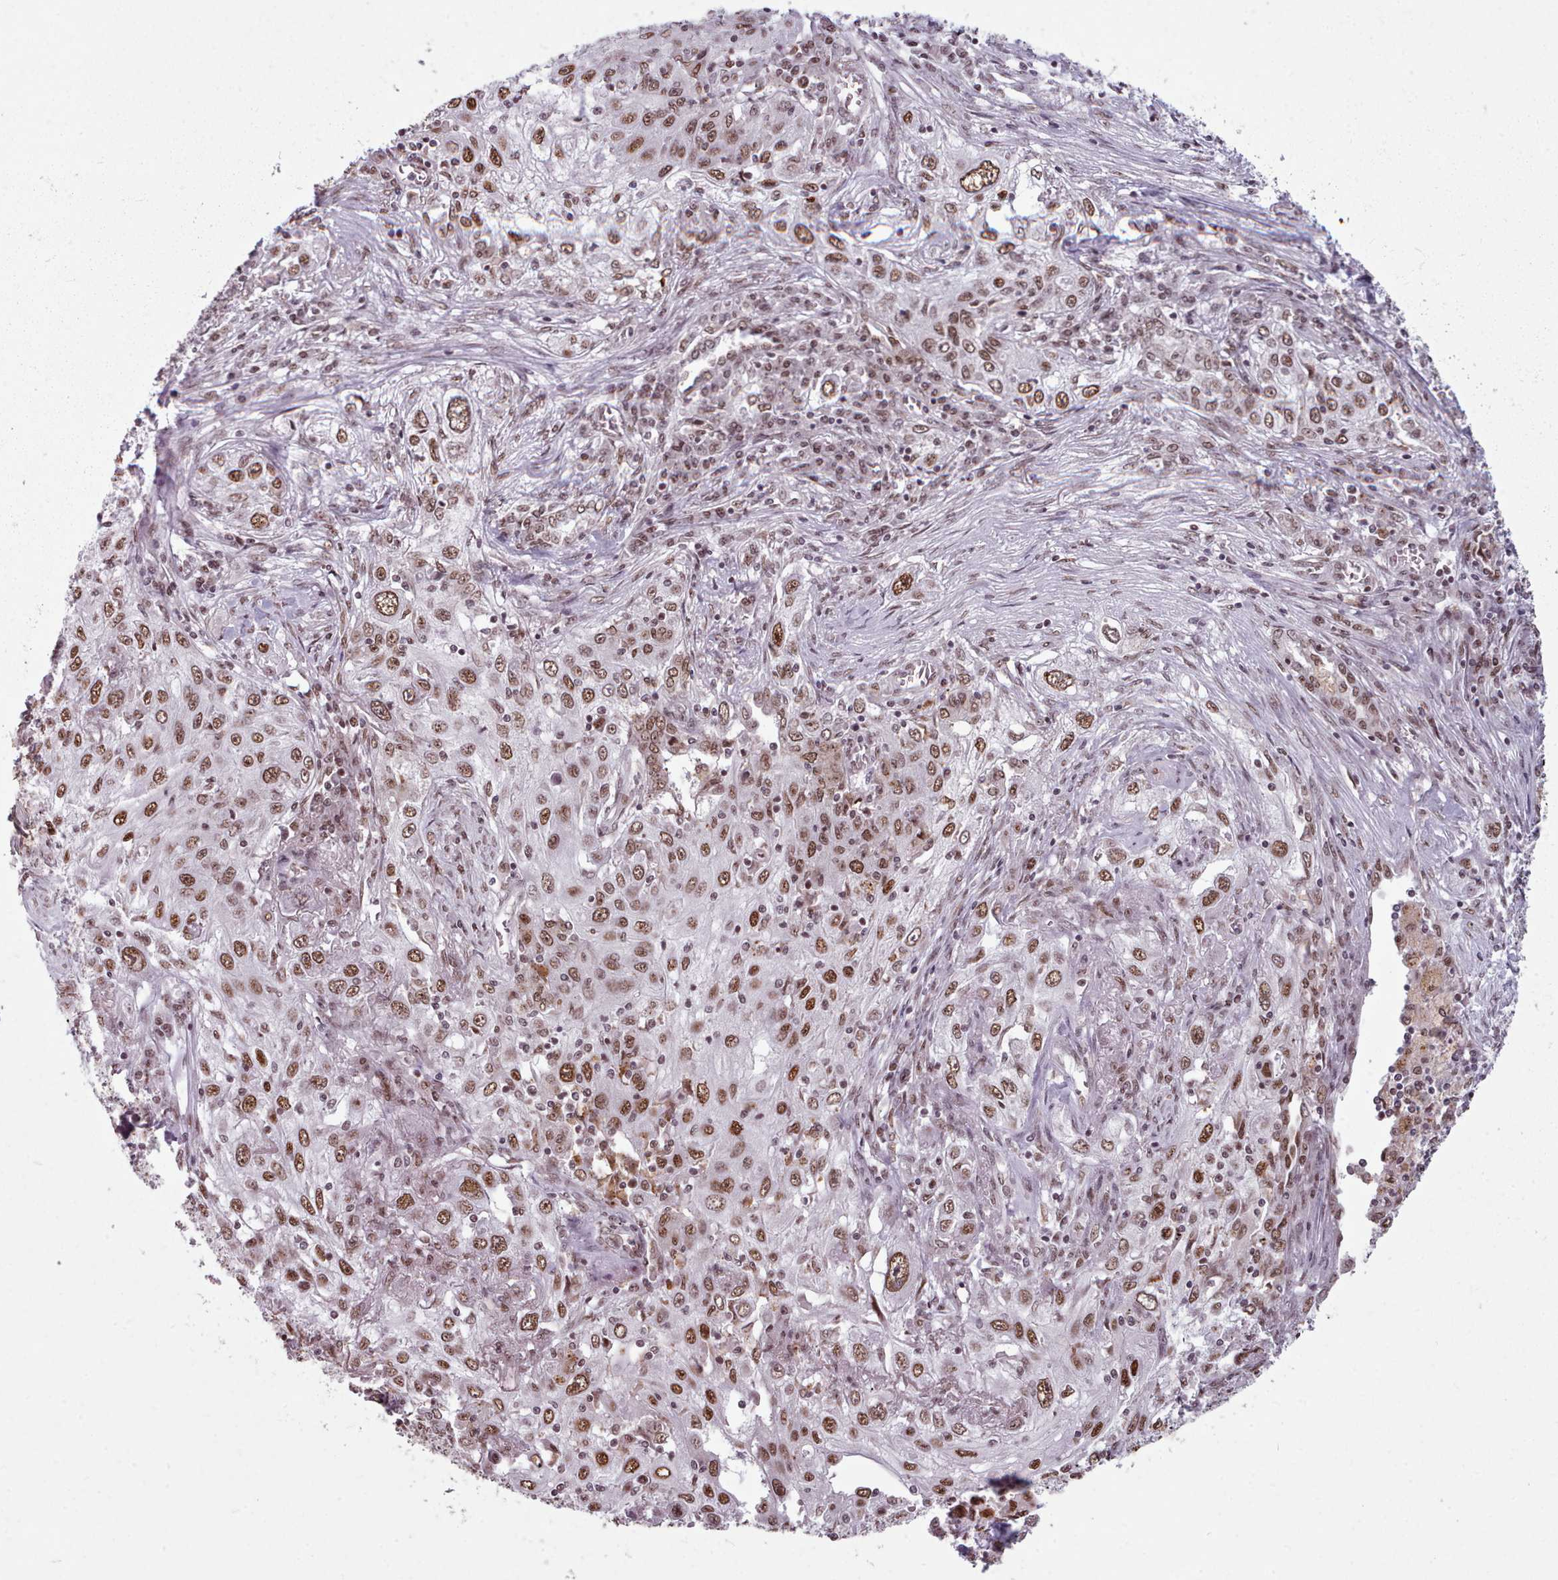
{"staining": {"intensity": "moderate", "quantity": ">75%", "location": "nuclear"}, "tissue": "lung cancer", "cell_type": "Tumor cells", "image_type": "cancer", "snomed": [{"axis": "morphology", "description": "Squamous cell carcinoma, NOS"}, {"axis": "topography", "description": "Lung"}], "caption": "About >75% of tumor cells in lung cancer reveal moderate nuclear protein positivity as visualized by brown immunohistochemical staining.", "gene": "SRRM1", "patient": {"sex": "female", "age": 69}}